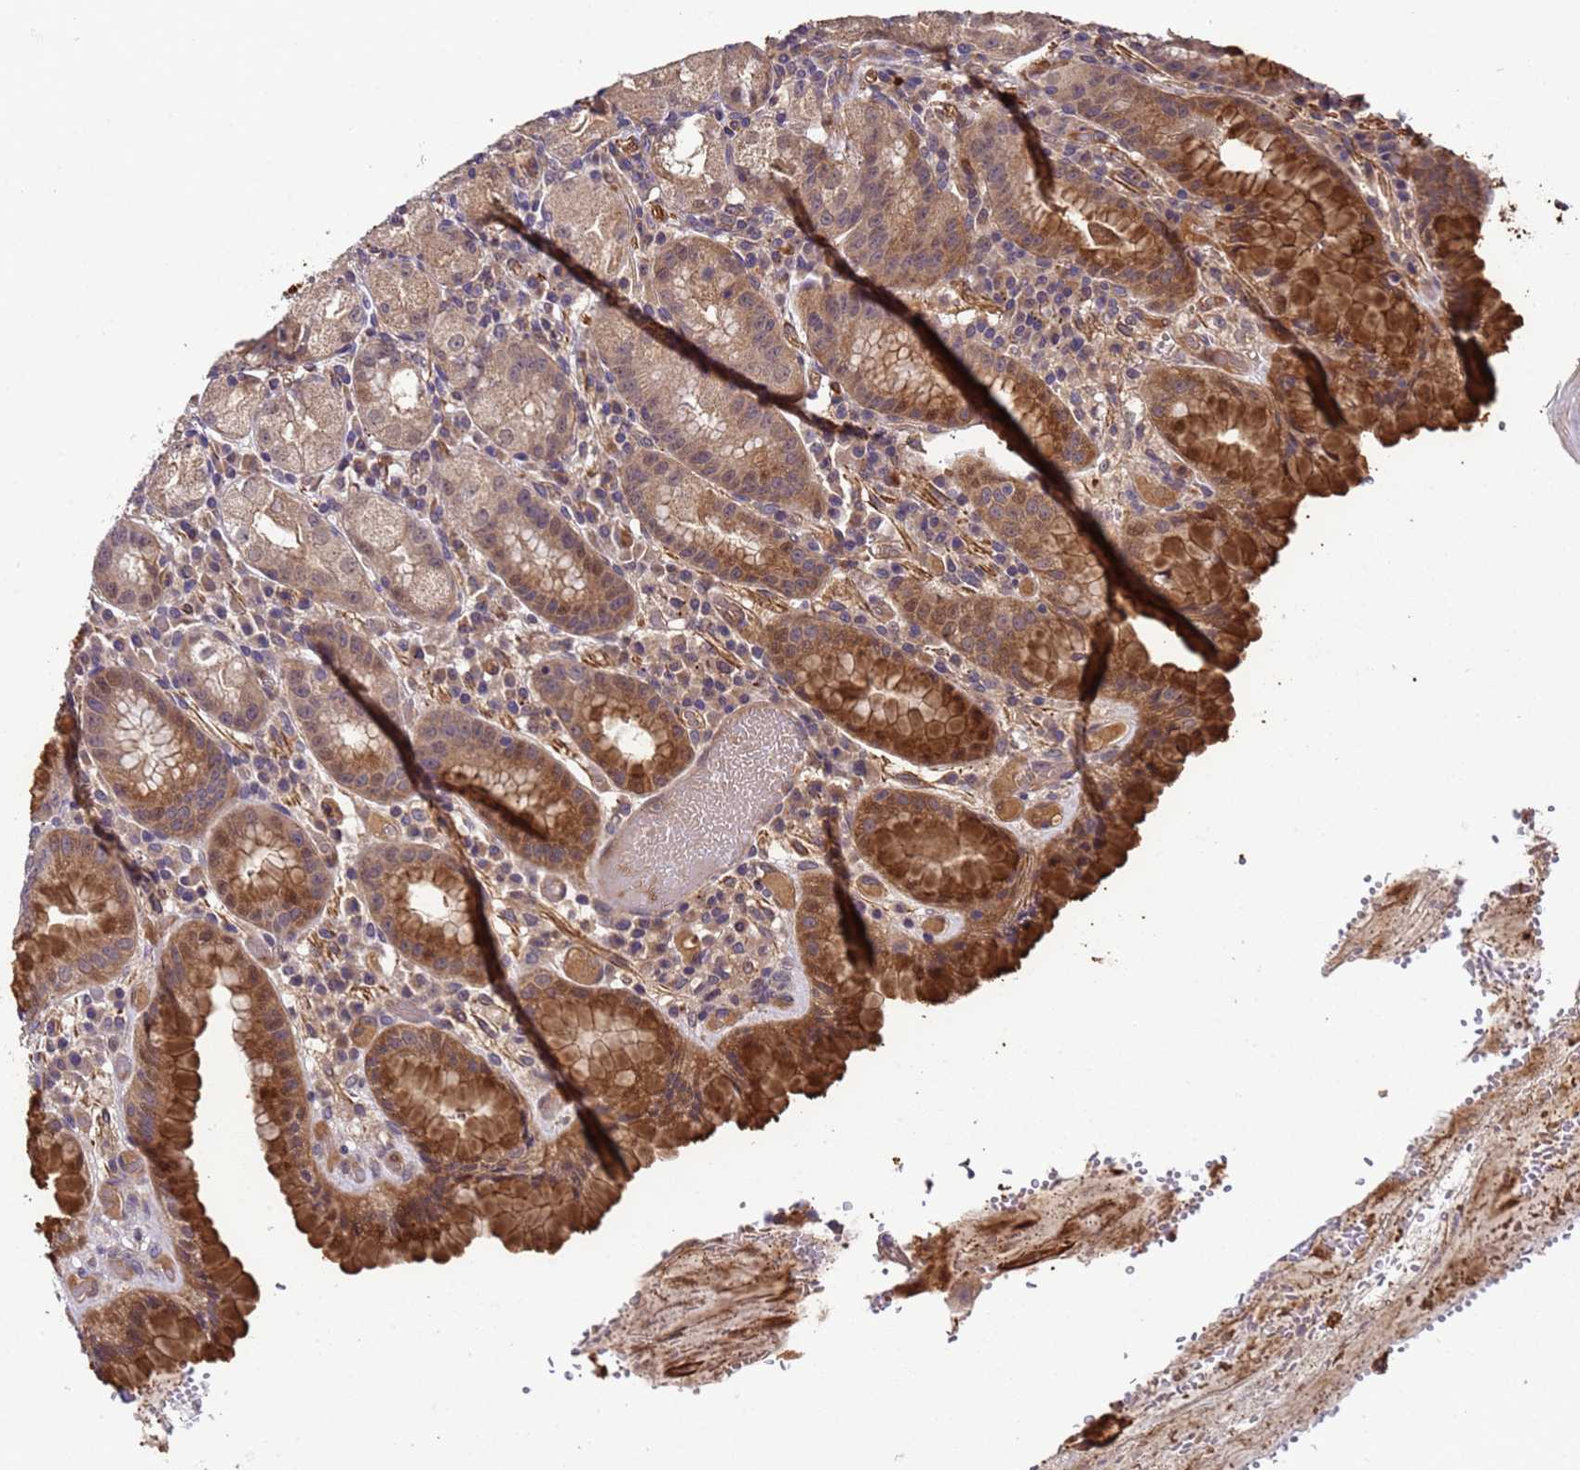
{"staining": {"intensity": "moderate", "quantity": ">75%", "location": "cytoplasmic/membranous"}, "tissue": "stomach", "cell_type": "Glandular cells", "image_type": "normal", "snomed": [{"axis": "morphology", "description": "Normal tissue, NOS"}, {"axis": "topography", "description": "Stomach, upper"}], "caption": "Moderate cytoplasmic/membranous staining is present in about >75% of glandular cells in benign stomach.", "gene": "GSTCD", "patient": {"sex": "male", "age": 52}}